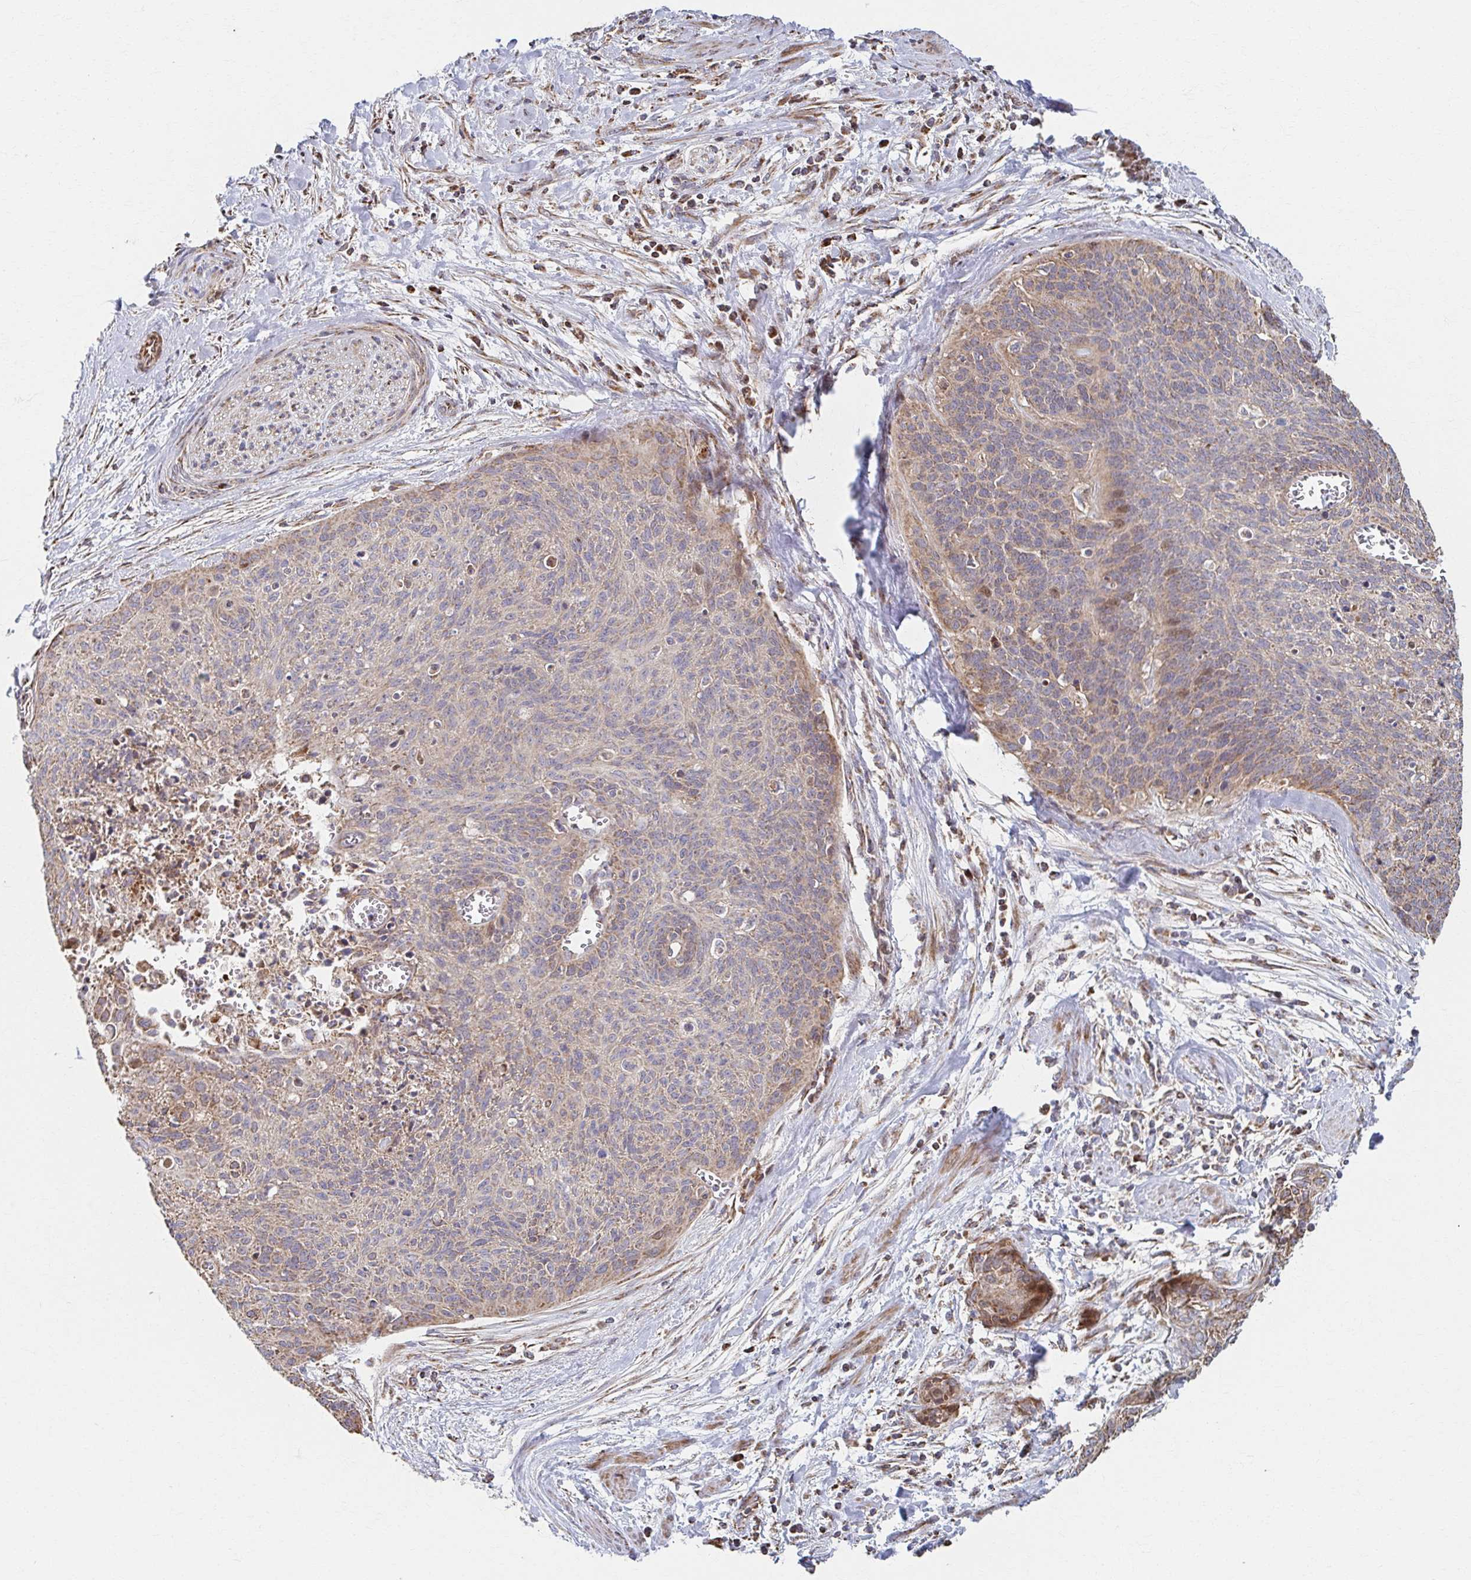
{"staining": {"intensity": "moderate", "quantity": "<25%", "location": "cytoplasmic/membranous,nuclear"}, "tissue": "cervical cancer", "cell_type": "Tumor cells", "image_type": "cancer", "snomed": [{"axis": "morphology", "description": "Squamous cell carcinoma, NOS"}, {"axis": "topography", "description": "Cervix"}], "caption": "Tumor cells exhibit low levels of moderate cytoplasmic/membranous and nuclear positivity in about <25% of cells in human cervical squamous cell carcinoma. (DAB (3,3'-diaminobenzidine) = brown stain, brightfield microscopy at high magnification).", "gene": "SAT1", "patient": {"sex": "female", "age": 55}}